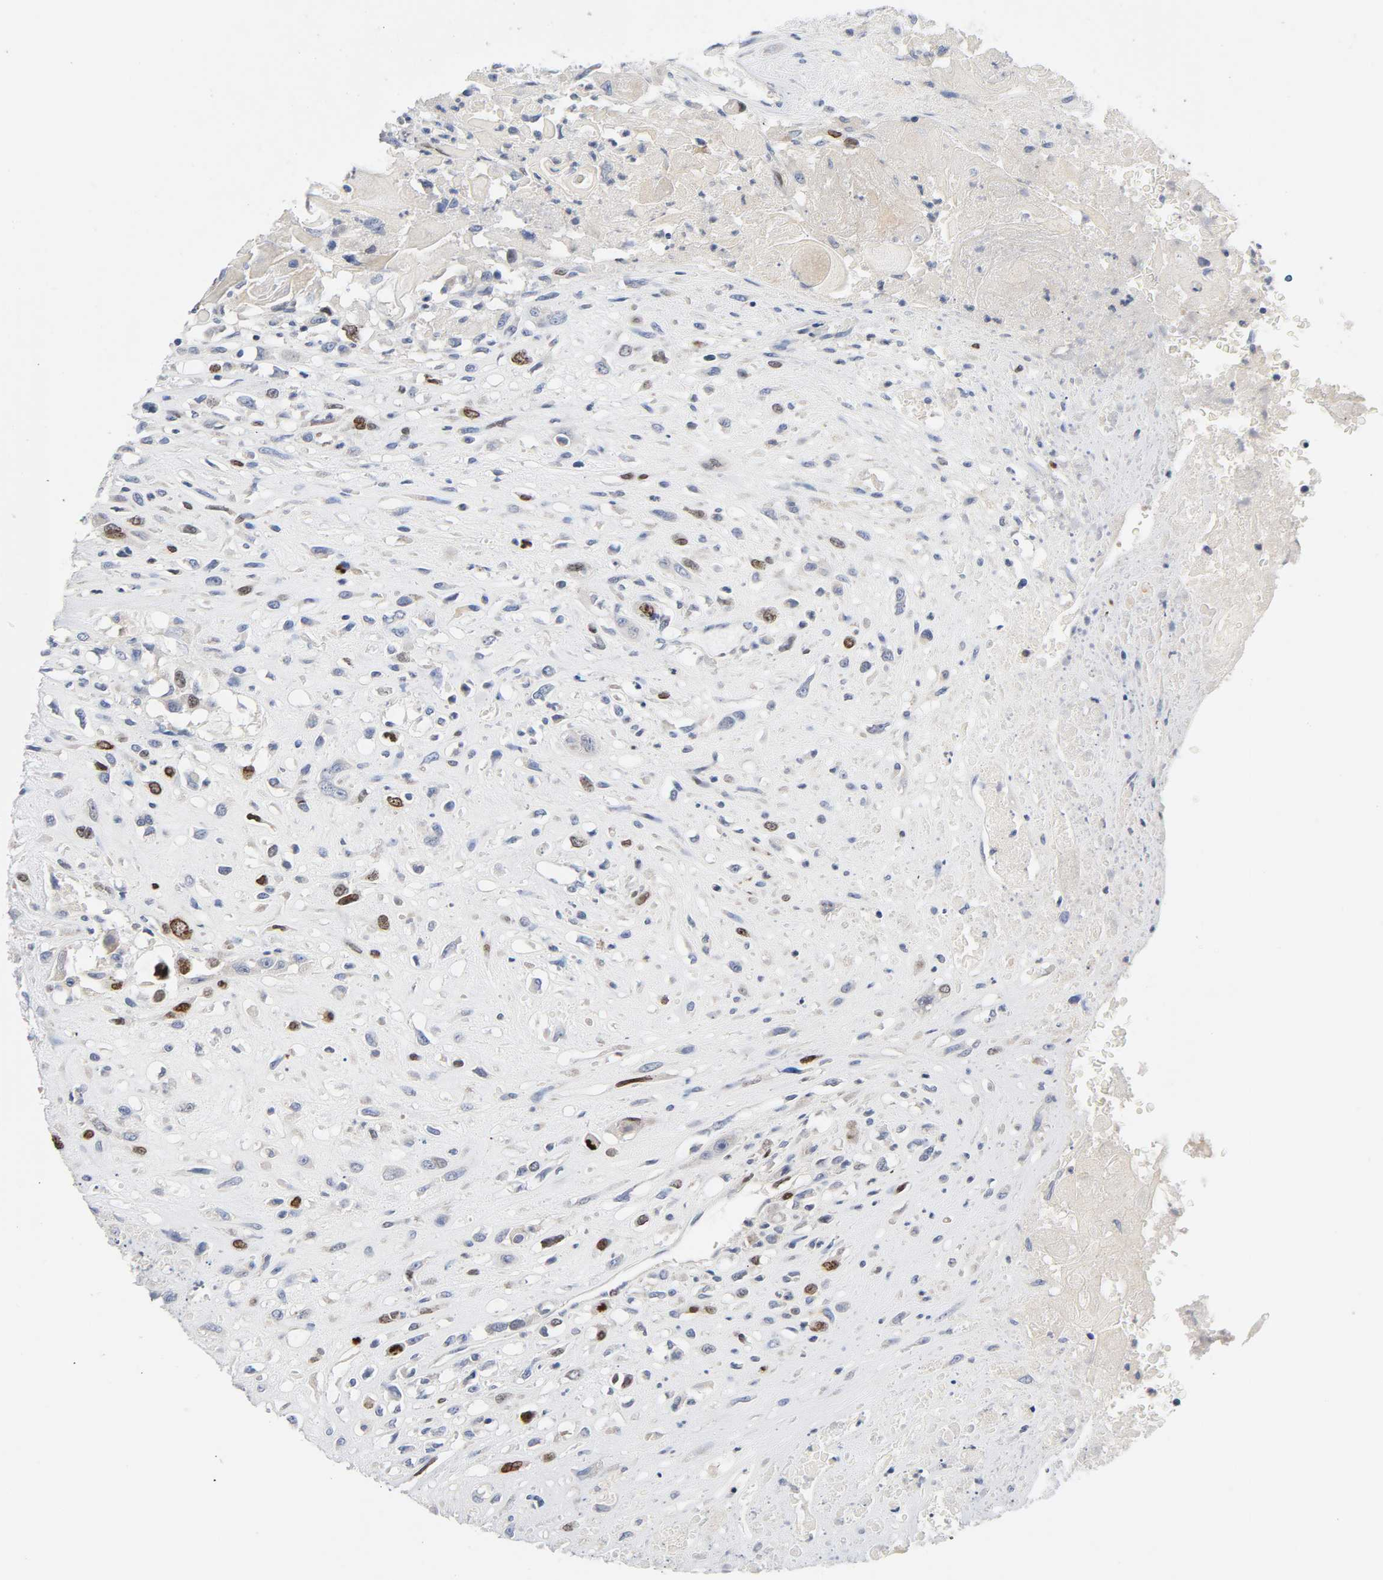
{"staining": {"intensity": "moderate", "quantity": "<25%", "location": "nuclear"}, "tissue": "head and neck cancer", "cell_type": "Tumor cells", "image_type": "cancer", "snomed": [{"axis": "morphology", "description": "Necrosis, NOS"}, {"axis": "morphology", "description": "Neoplasm, malignant, NOS"}, {"axis": "topography", "description": "Salivary gland"}, {"axis": "topography", "description": "Head-Neck"}], "caption": "Human malignant neoplasm (head and neck) stained for a protein (brown) displays moderate nuclear positive positivity in about <25% of tumor cells.", "gene": "BIRC5", "patient": {"sex": "male", "age": 43}}